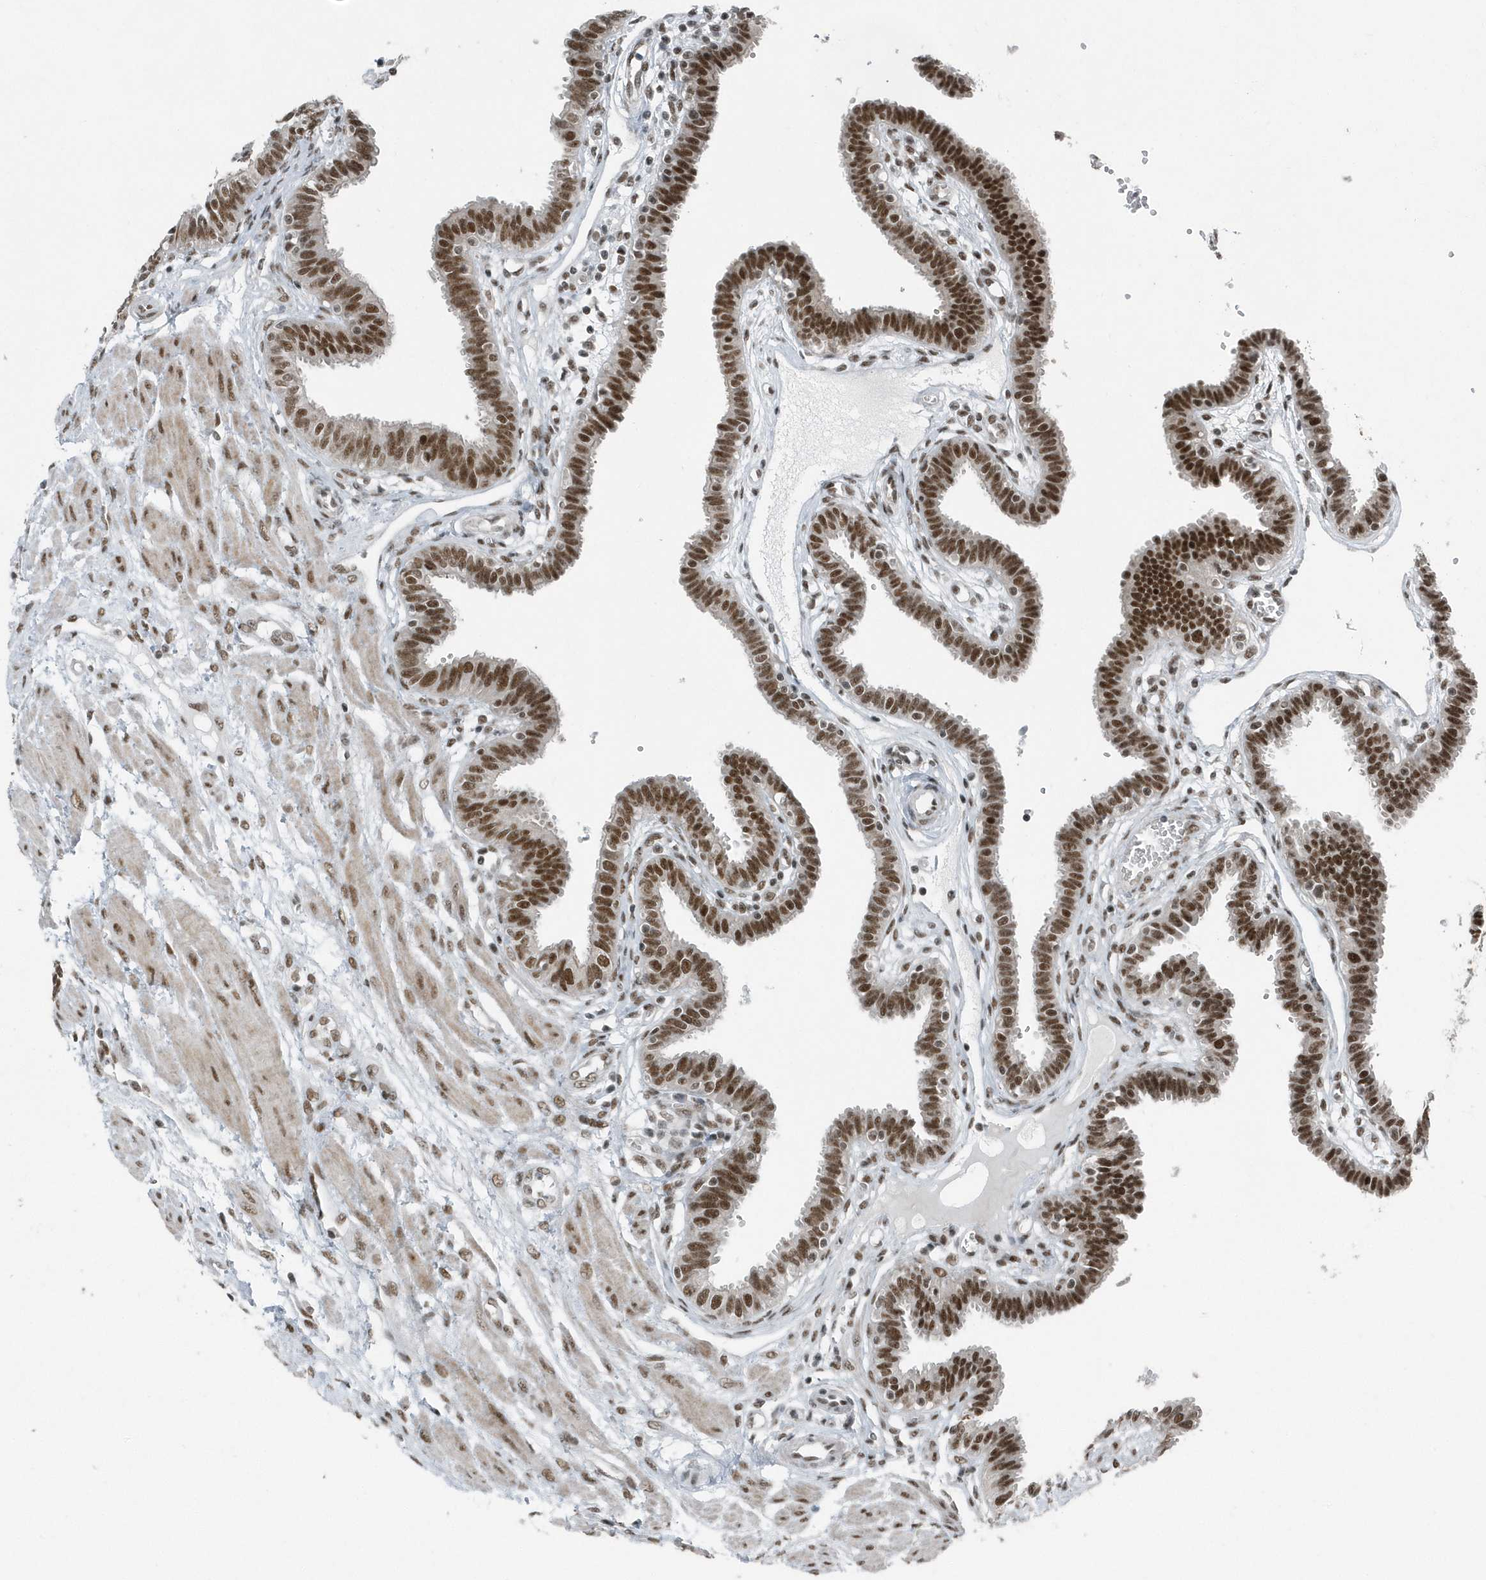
{"staining": {"intensity": "strong", "quantity": ">75%", "location": "nuclear"}, "tissue": "fallopian tube", "cell_type": "Glandular cells", "image_type": "normal", "snomed": [{"axis": "morphology", "description": "Normal tissue, NOS"}, {"axis": "topography", "description": "Fallopian tube"}], "caption": "Immunohistochemistry (IHC) photomicrograph of normal fallopian tube: fallopian tube stained using immunohistochemistry (IHC) shows high levels of strong protein expression localized specifically in the nuclear of glandular cells, appearing as a nuclear brown color.", "gene": "YTHDC1", "patient": {"sex": "female", "age": 32}}